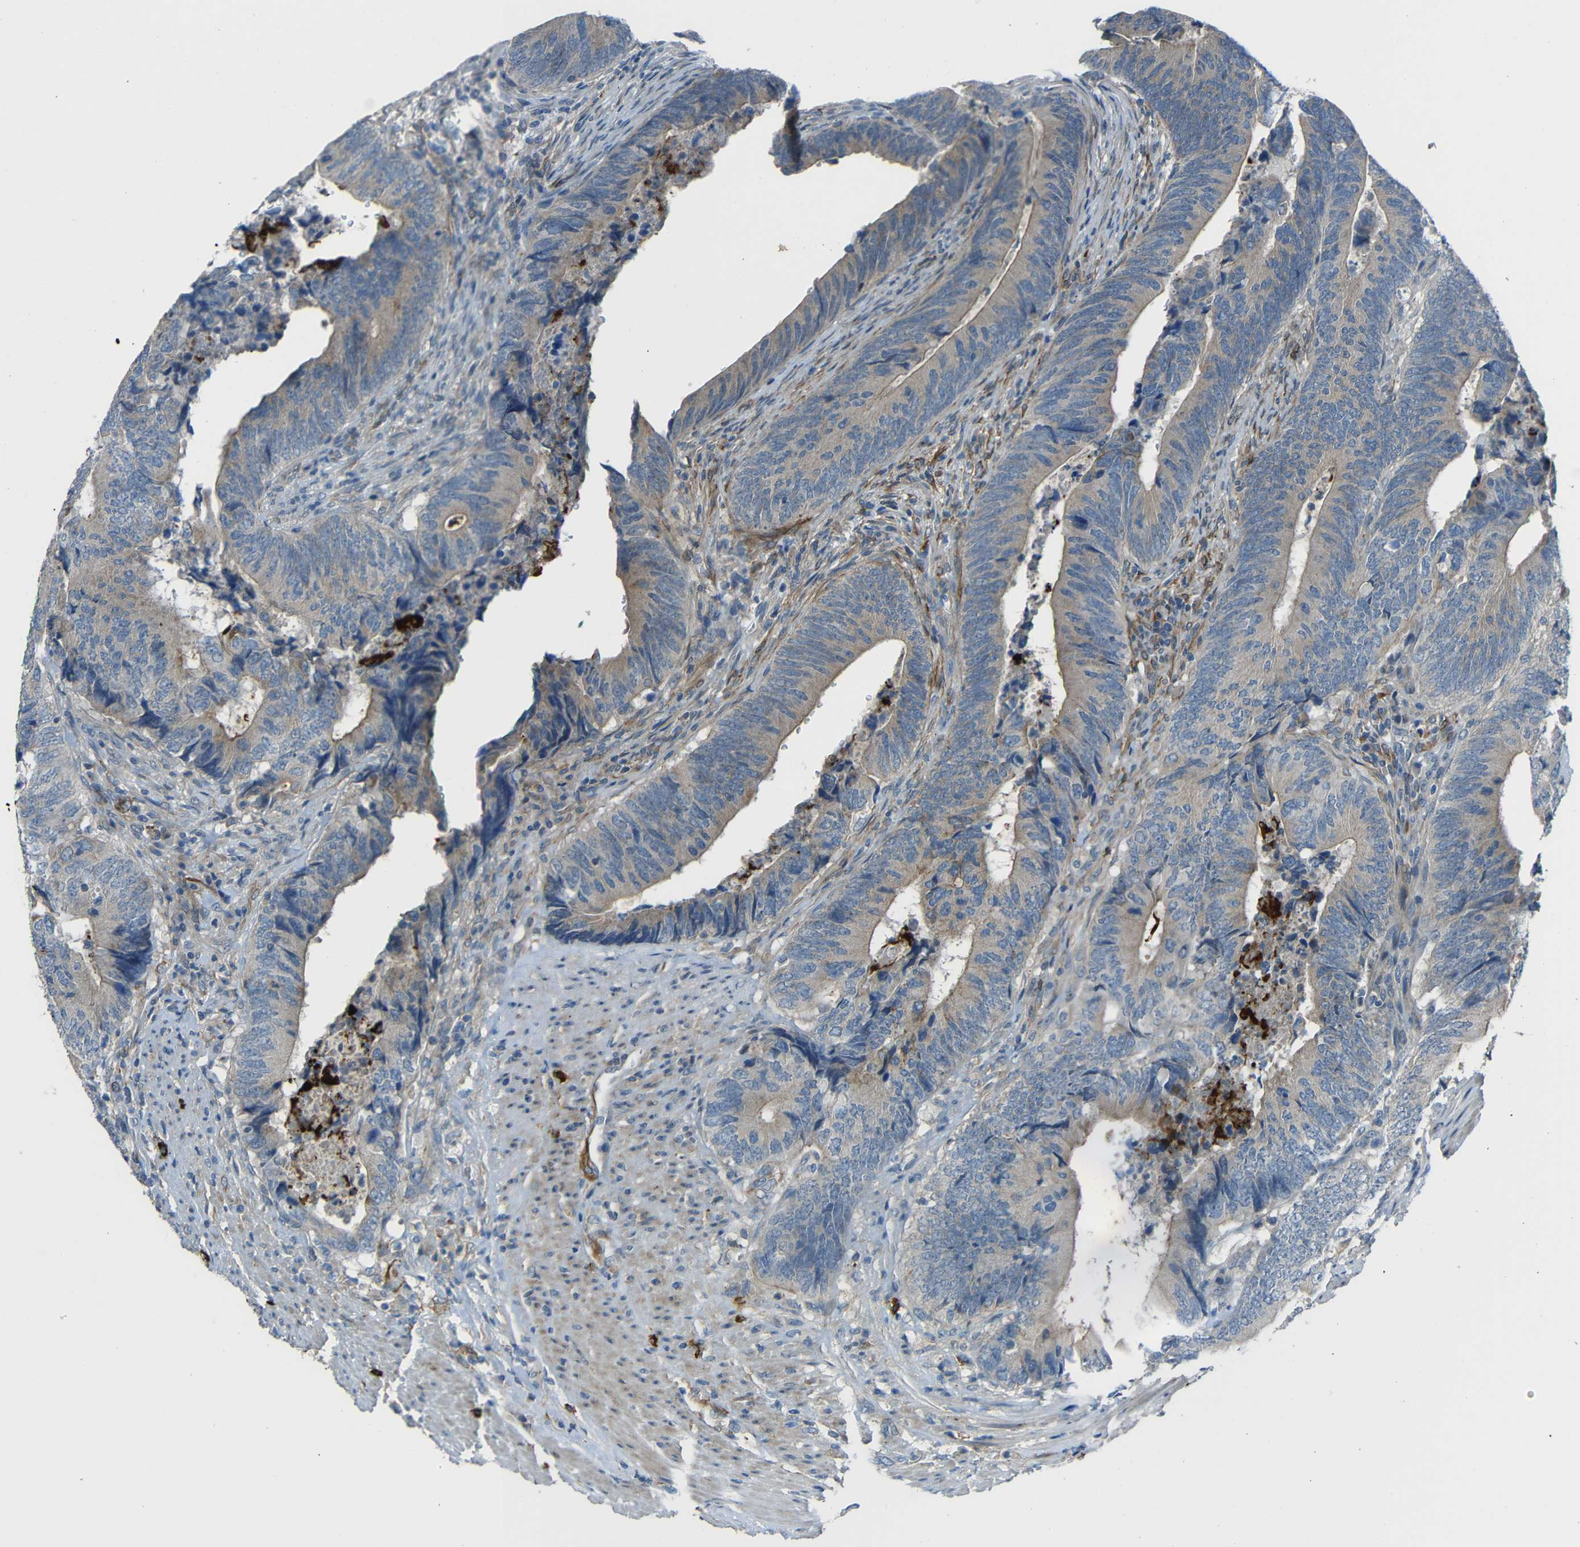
{"staining": {"intensity": "weak", "quantity": ">75%", "location": "cytoplasmic/membranous"}, "tissue": "colorectal cancer", "cell_type": "Tumor cells", "image_type": "cancer", "snomed": [{"axis": "morphology", "description": "Normal tissue, NOS"}, {"axis": "morphology", "description": "Adenocarcinoma, NOS"}, {"axis": "topography", "description": "Colon"}], "caption": "This image shows immunohistochemistry staining of colorectal cancer (adenocarcinoma), with low weak cytoplasmic/membranous positivity in approximately >75% of tumor cells.", "gene": "DCLK1", "patient": {"sex": "male", "age": 56}}